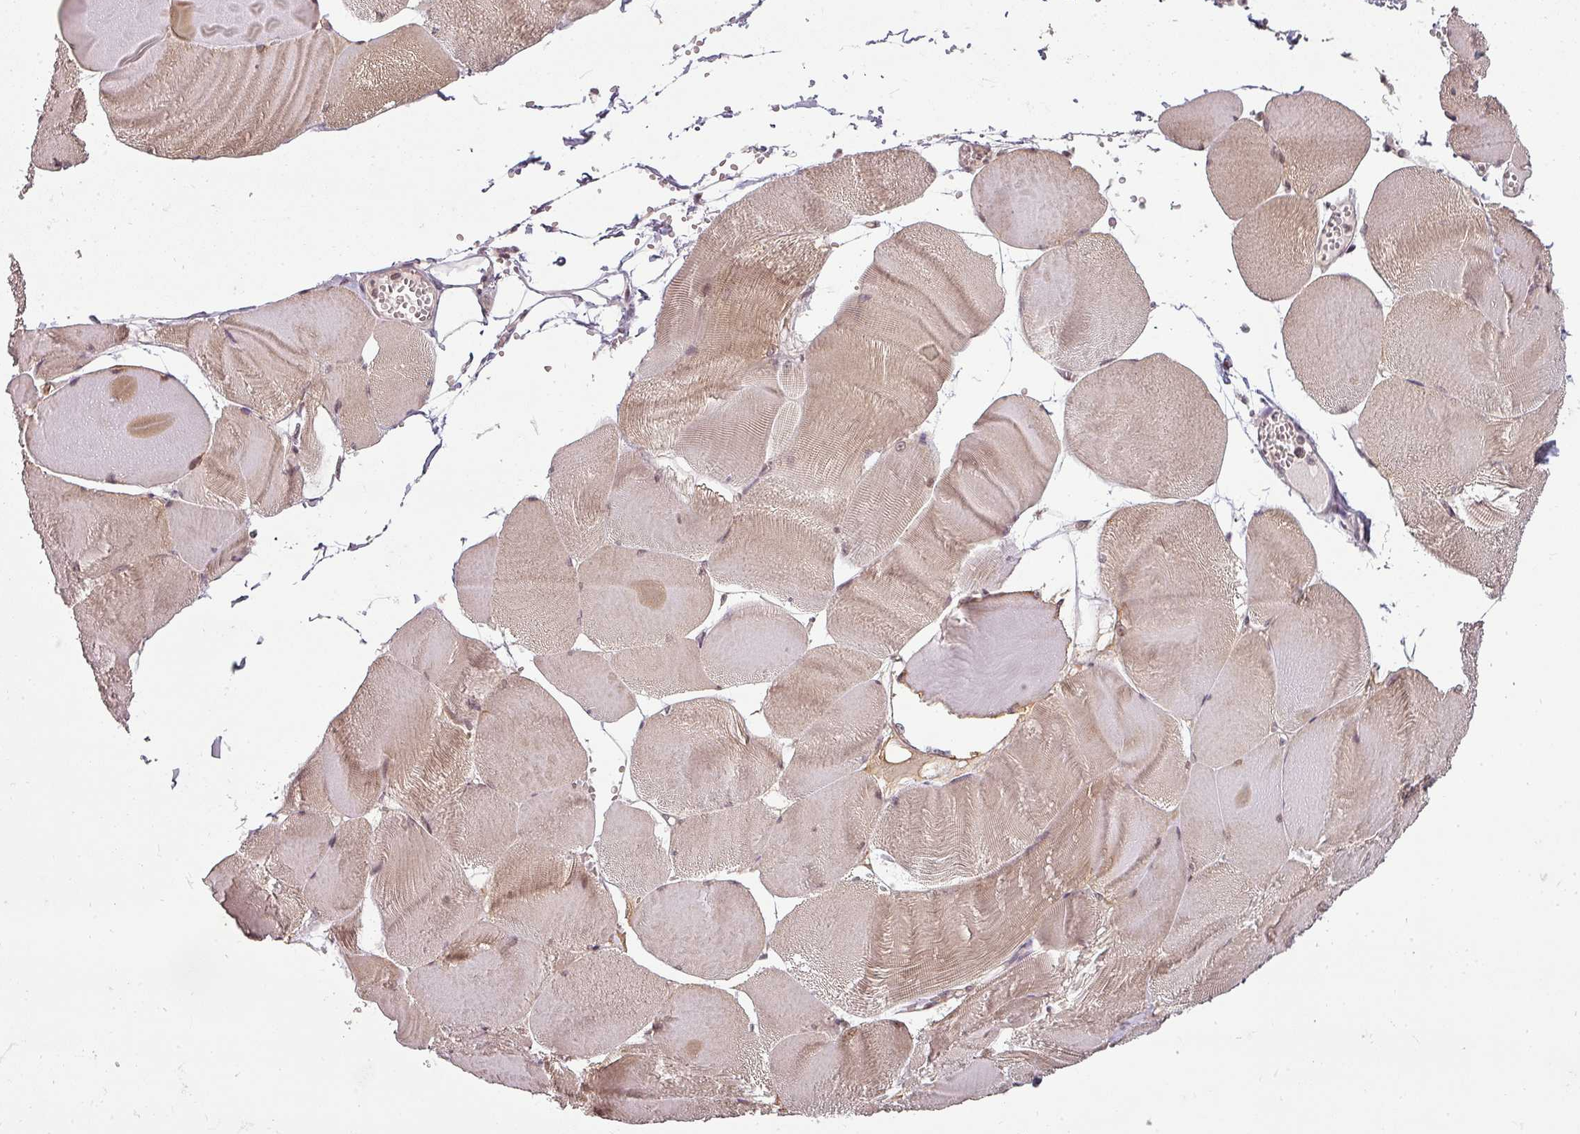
{"staining": {"intensity": "moderate", "quantity": ">75%", "location": "cytoplasmic/membranous"}, "tissue": "skeletal muscle", "cell_type": "Myocytes", "image_type": "normal", "snomed": [{"axis": "morphology", "description": "Normal tissue, NOS"}, {"axis": "morphology", "description": "Basal cell carcinoma"}, {"axis": "topography", "description": "Skeletal muscle"}], "caption": "Immunohistochemical staining of unremarkable skeletal muscle shows medium levels of moderate cytoplasmic/membranous expression in about >75% of myocytes. (Stains: DAB (3,3'-diaminobenzidine) in brown, nuclei in blue, Microscopy: brightfield microscopy at high magnification).", "gene": "CLIC1", "patient": {"sex": "female", "age": 64}}